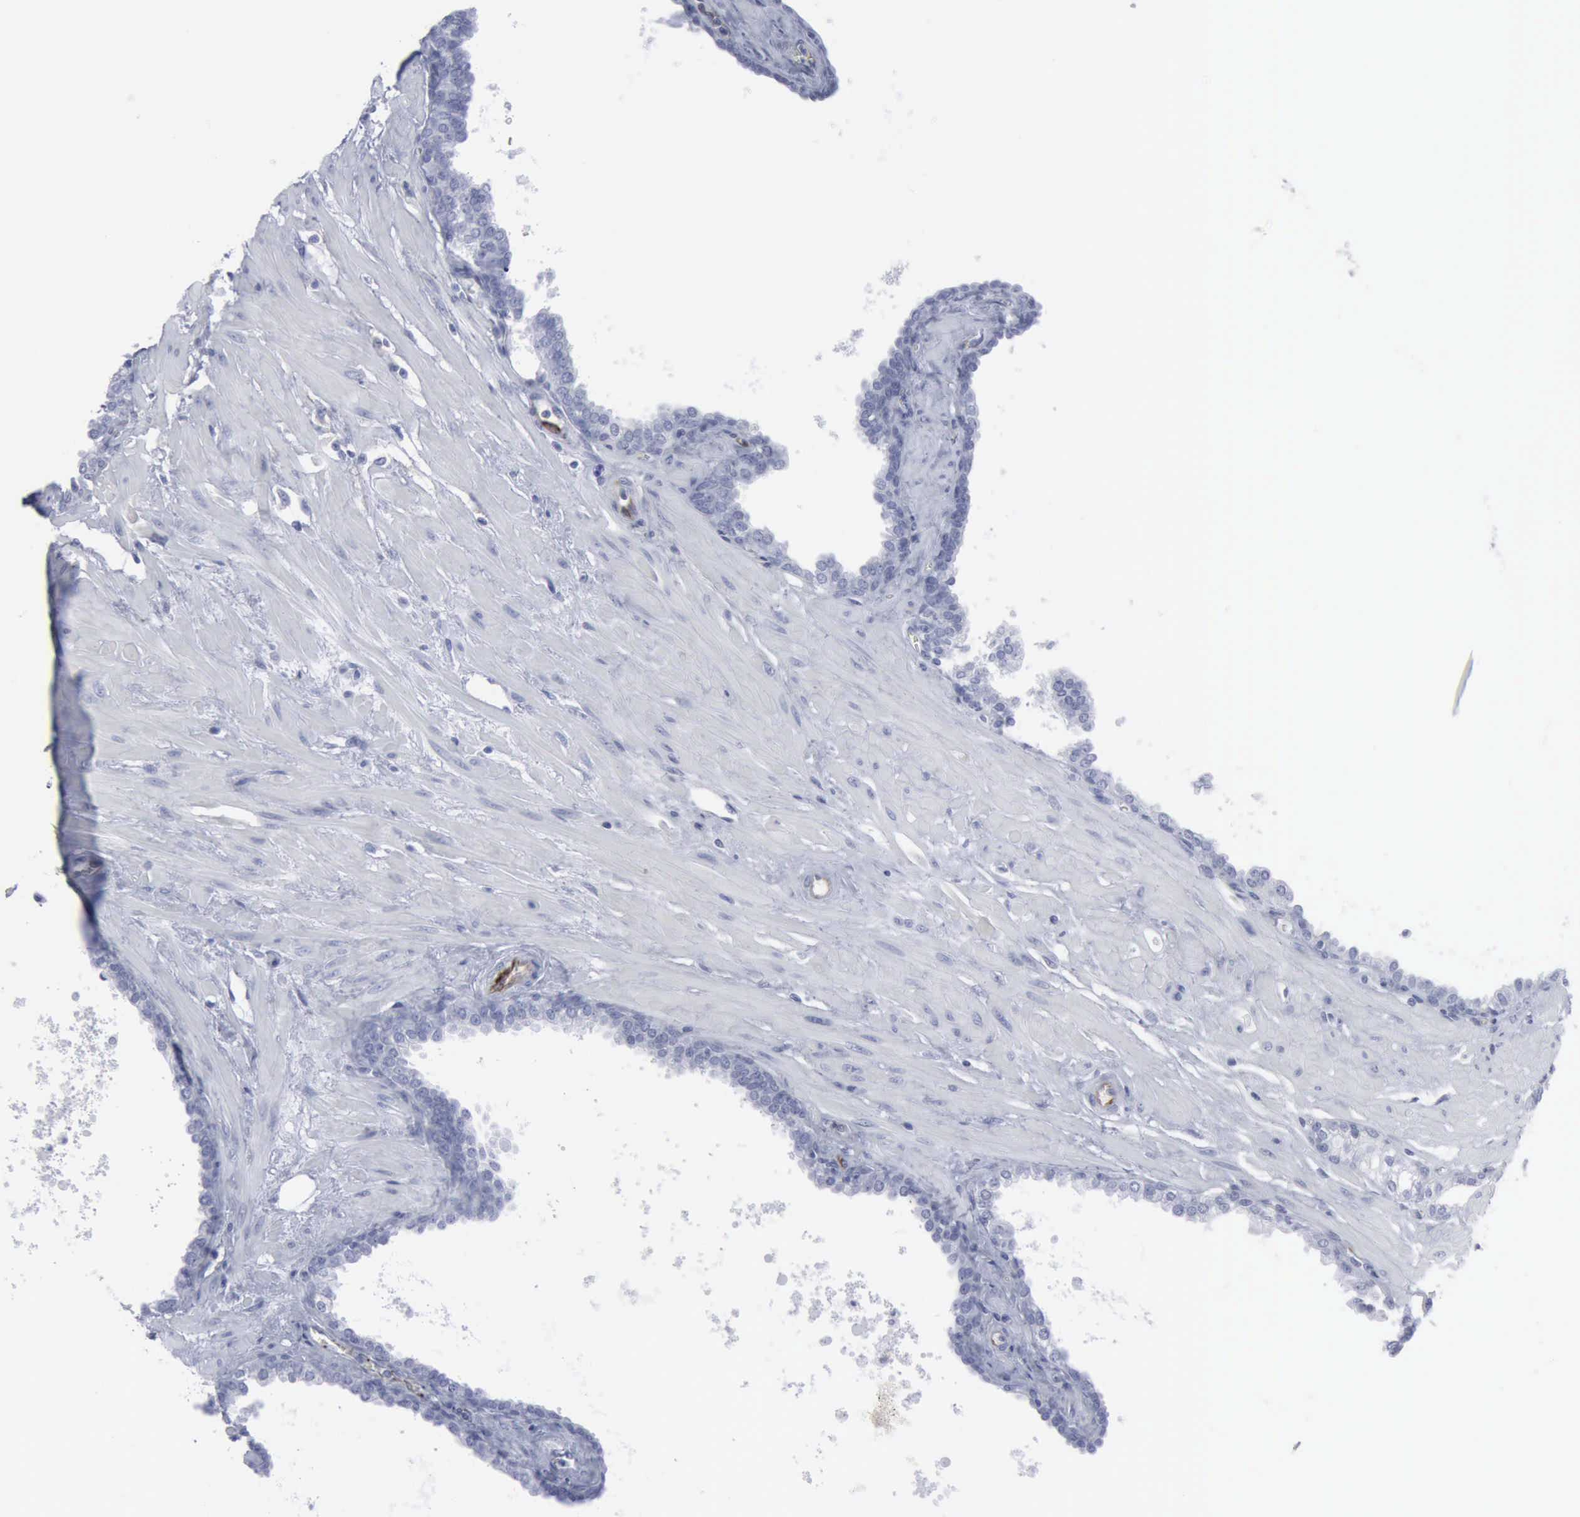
{"staining": {"intensity": "negative", "quantity": "none", "location": "none"}, "tissue": "prostate", "cell_type": "Glandular cells", "image_type": "normal", "snomed": [{"axis": "morphology", "description": "Normal tissue, NOS"}, {"axis": "topography", "description": "Prostate"}], "caption": "IHC of normal human prostate reveals no staining in glandular cells. (DAB IHC with hematoxylin counter stain).", "gene": "VCAM1", "patient": {"sex": "male", "age": 60}}